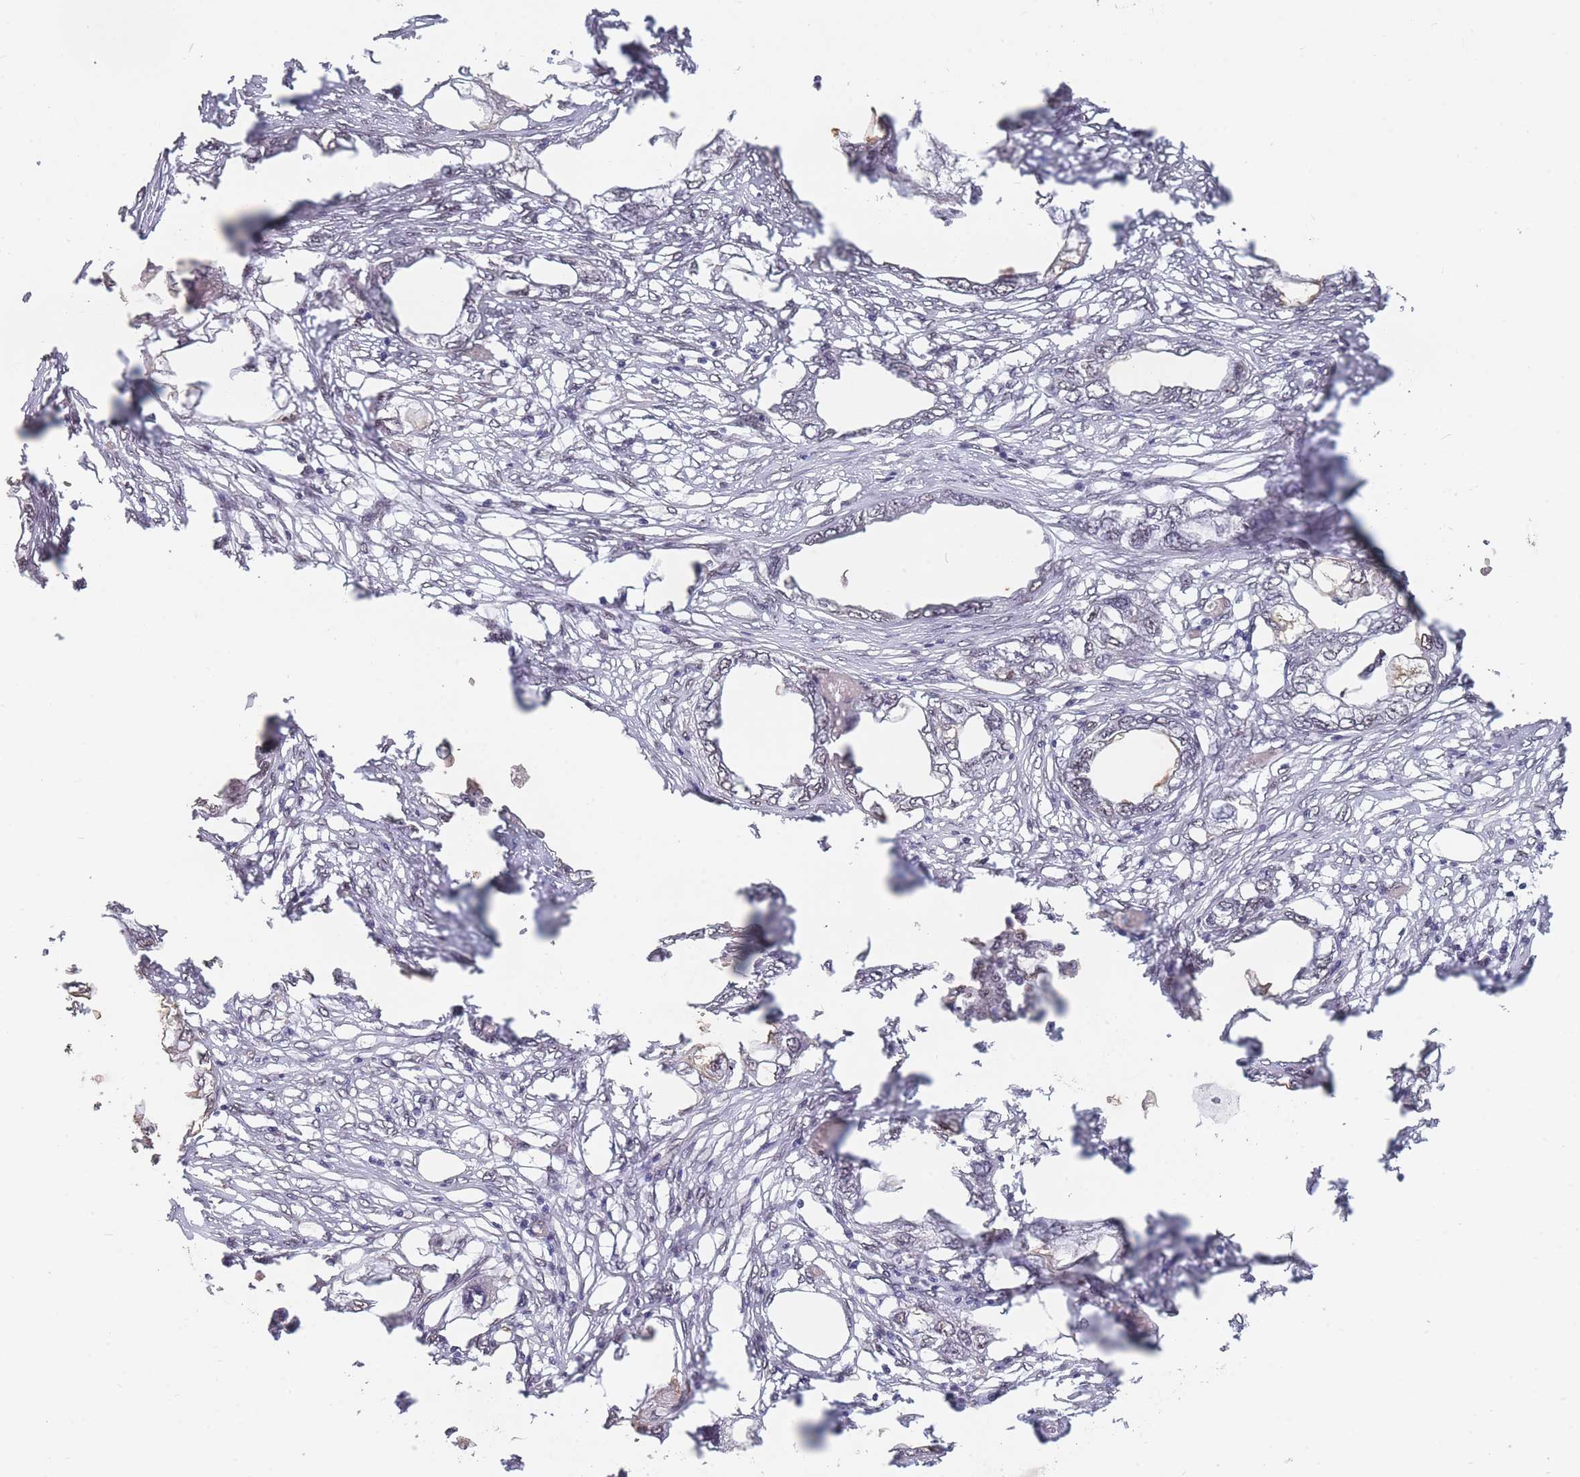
{"staining": {"intensity": "negative", "quantity": "none", "location": "none"}, "tissue": "endometrial cancer", "cell_type": "Tumor cells", "image_type": "cancer", "snomed": [{"axis": "morphology", "description": "Adenocarcinoma, NOS"}, {"axis": "morphology", "description": "Adenocarcinoma, metastatic, NOS"}, {"axis": "topography", "description": "Adipose tissue"}, {"axis": "topography", "description": "Endometrium"}], "caption": "Tumor cells show no significant protein staining in endometrial metastatic adenocarcinoma. (DAB immunohistochemistry (IHC), high magnification).", "gene": "SNRPA1", "patient": {"sex": "female", "age": 67}}